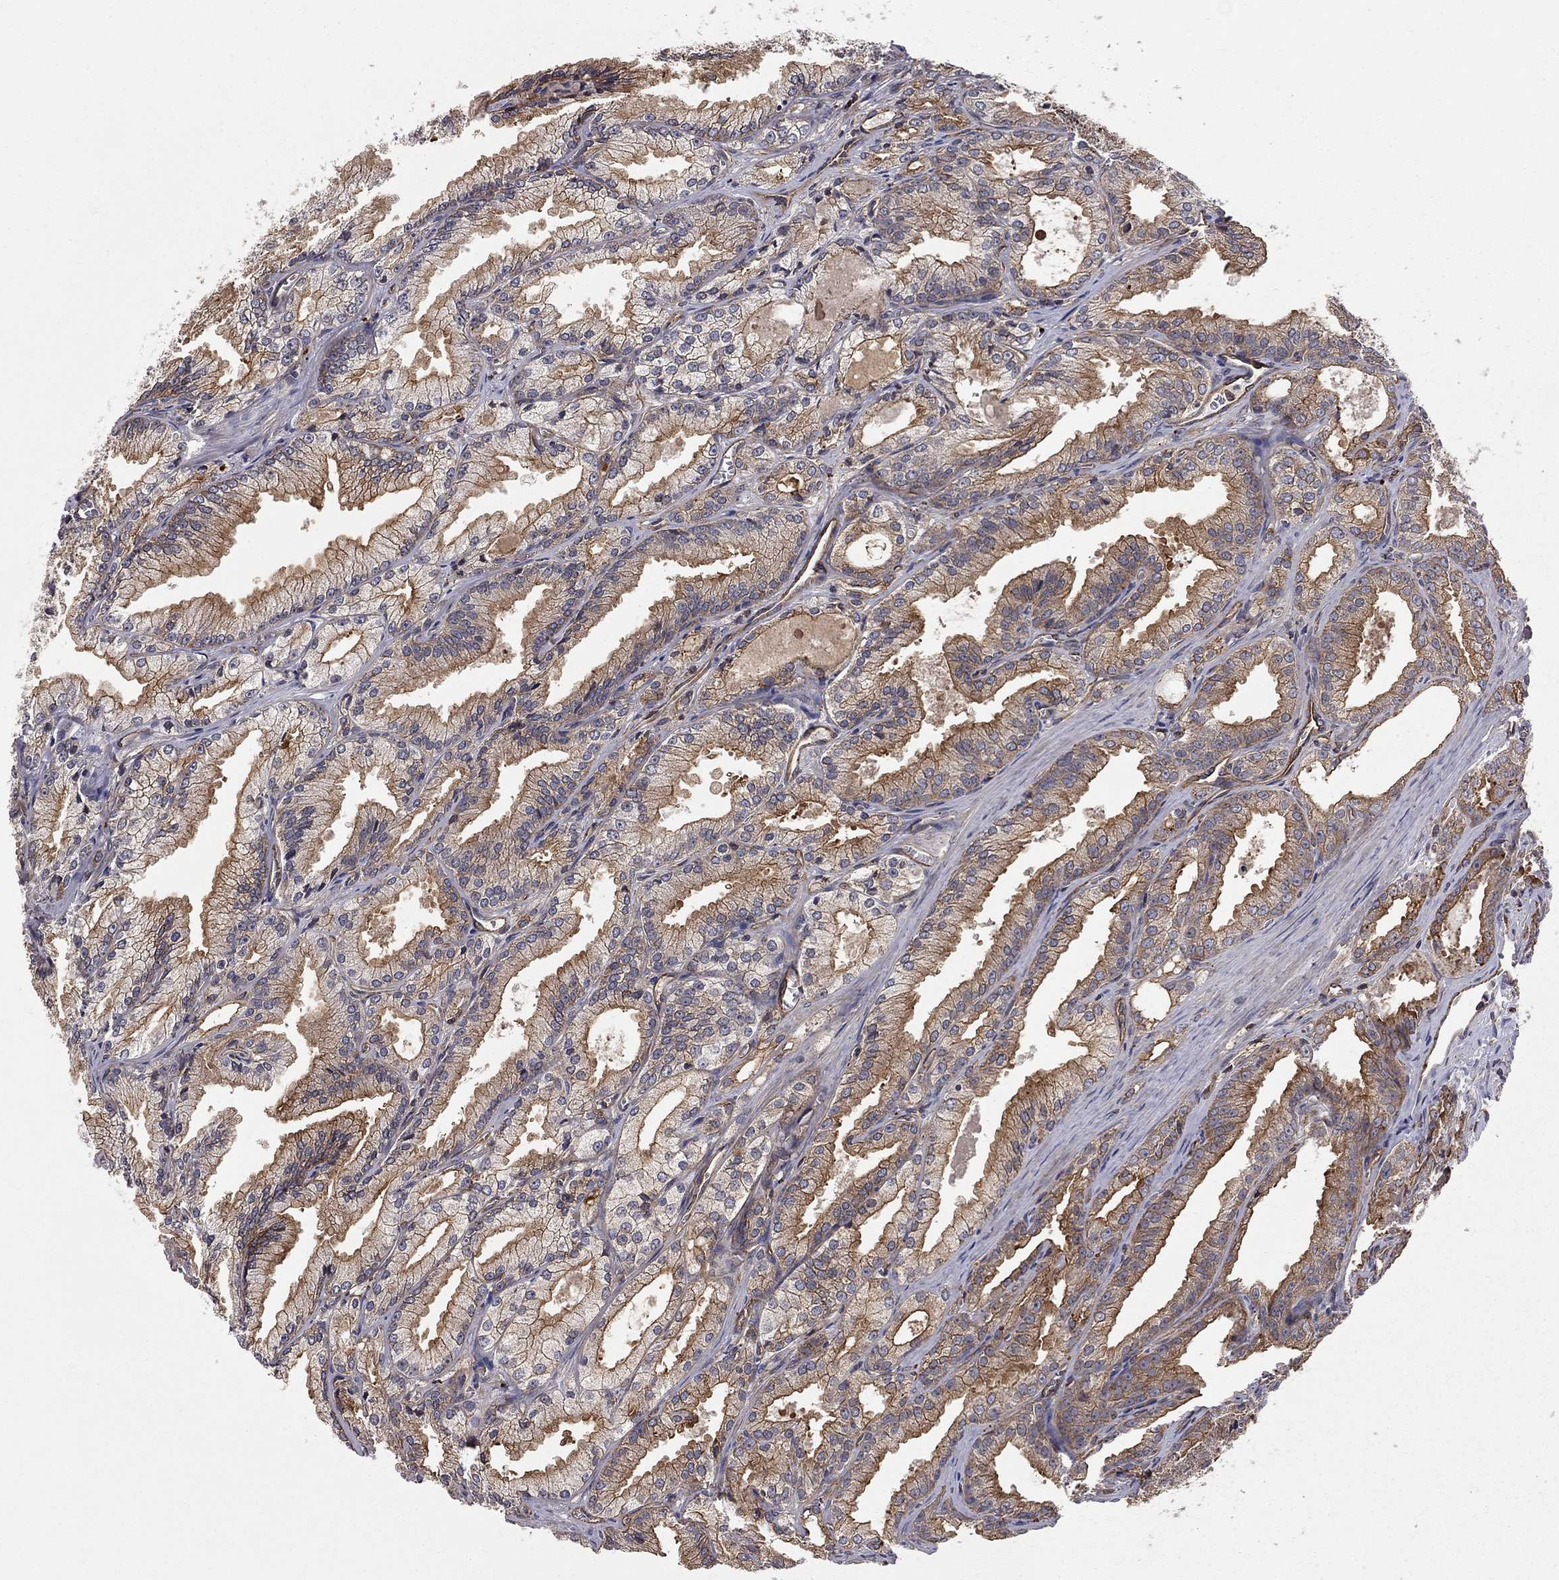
{"staining": {"intensity": "strong", "quantity": ">75%", "location": "cytoplasmic/membranous"}, "tissue": "prostate cancer", "cell_type": "Tumor cells", "image_type": "cancer", "snomed": [{"axis": "morphology", "description": "Adenocarcinoma, NOS"}, {"axis": "morphology", "description": "Adenocarcinoma, High grade"}, {"axis": "topography", "description": "Prostate"}], "caption": "Strong cytoplasmic/membranous positivity is identified in about >75% of tumor cells in prostate cancer. (Brightfield microscopy of DAB IHC at high magnification).", "gene": "RASEF", "patient": {"sex": "male", "age": 70}}